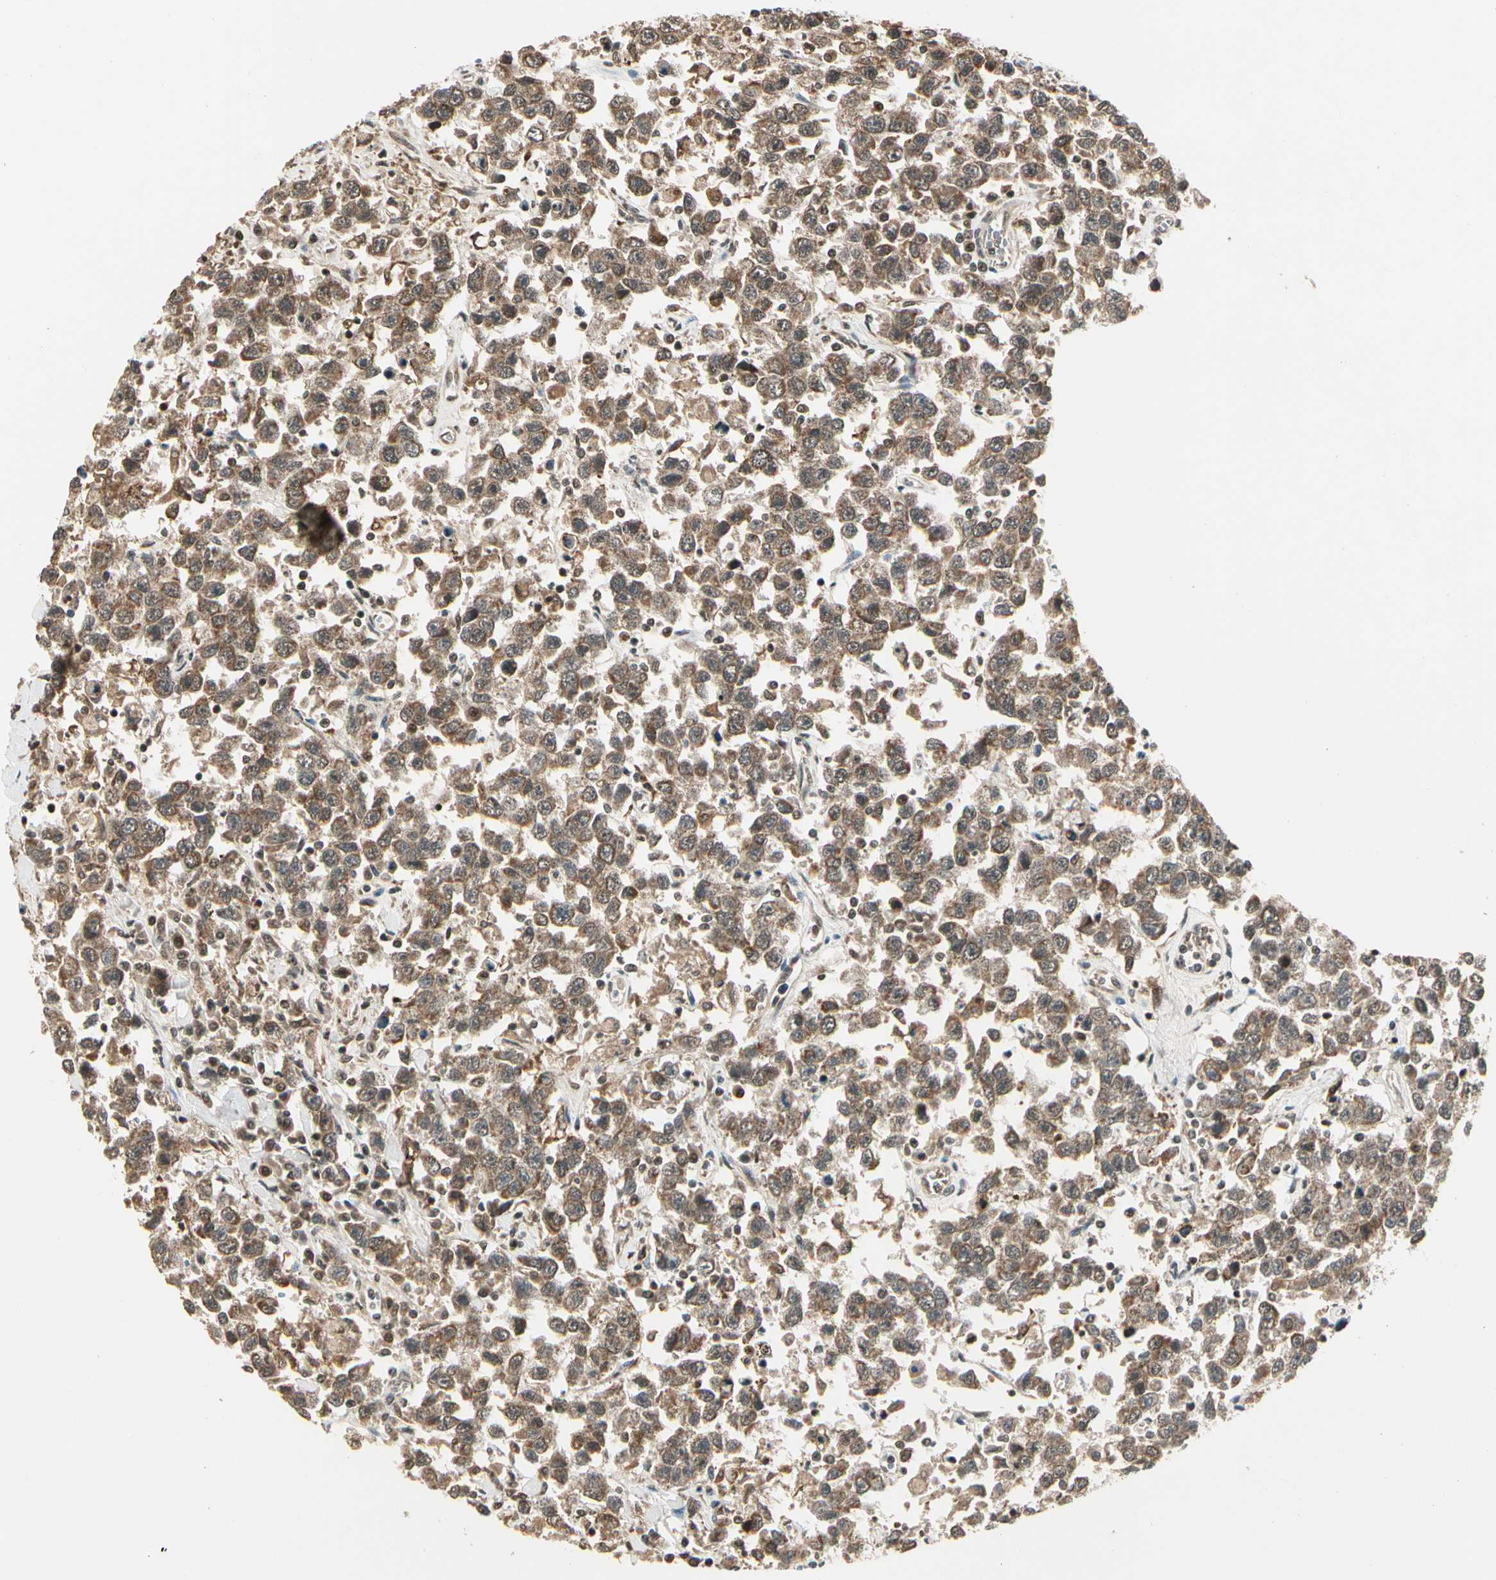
{"staining": {"intensity": "moderate", "quantity": ">75%", "location": "cytoplasmic/membranous"}, "tissue": "testis cancer", "cell_type": "Tumor cells", "image_type": "cancer", "snomed": [{"axis": "morphology", "description": "Seminoma, NOS"}, {"axis": "topography", "description": "Testis"}], "caption": "Testis seminoma stained with a protein marker reveals moderate staining in tumor cells.", "gene": "GLUL", "patient": {"sex": "male", "age": 41}}